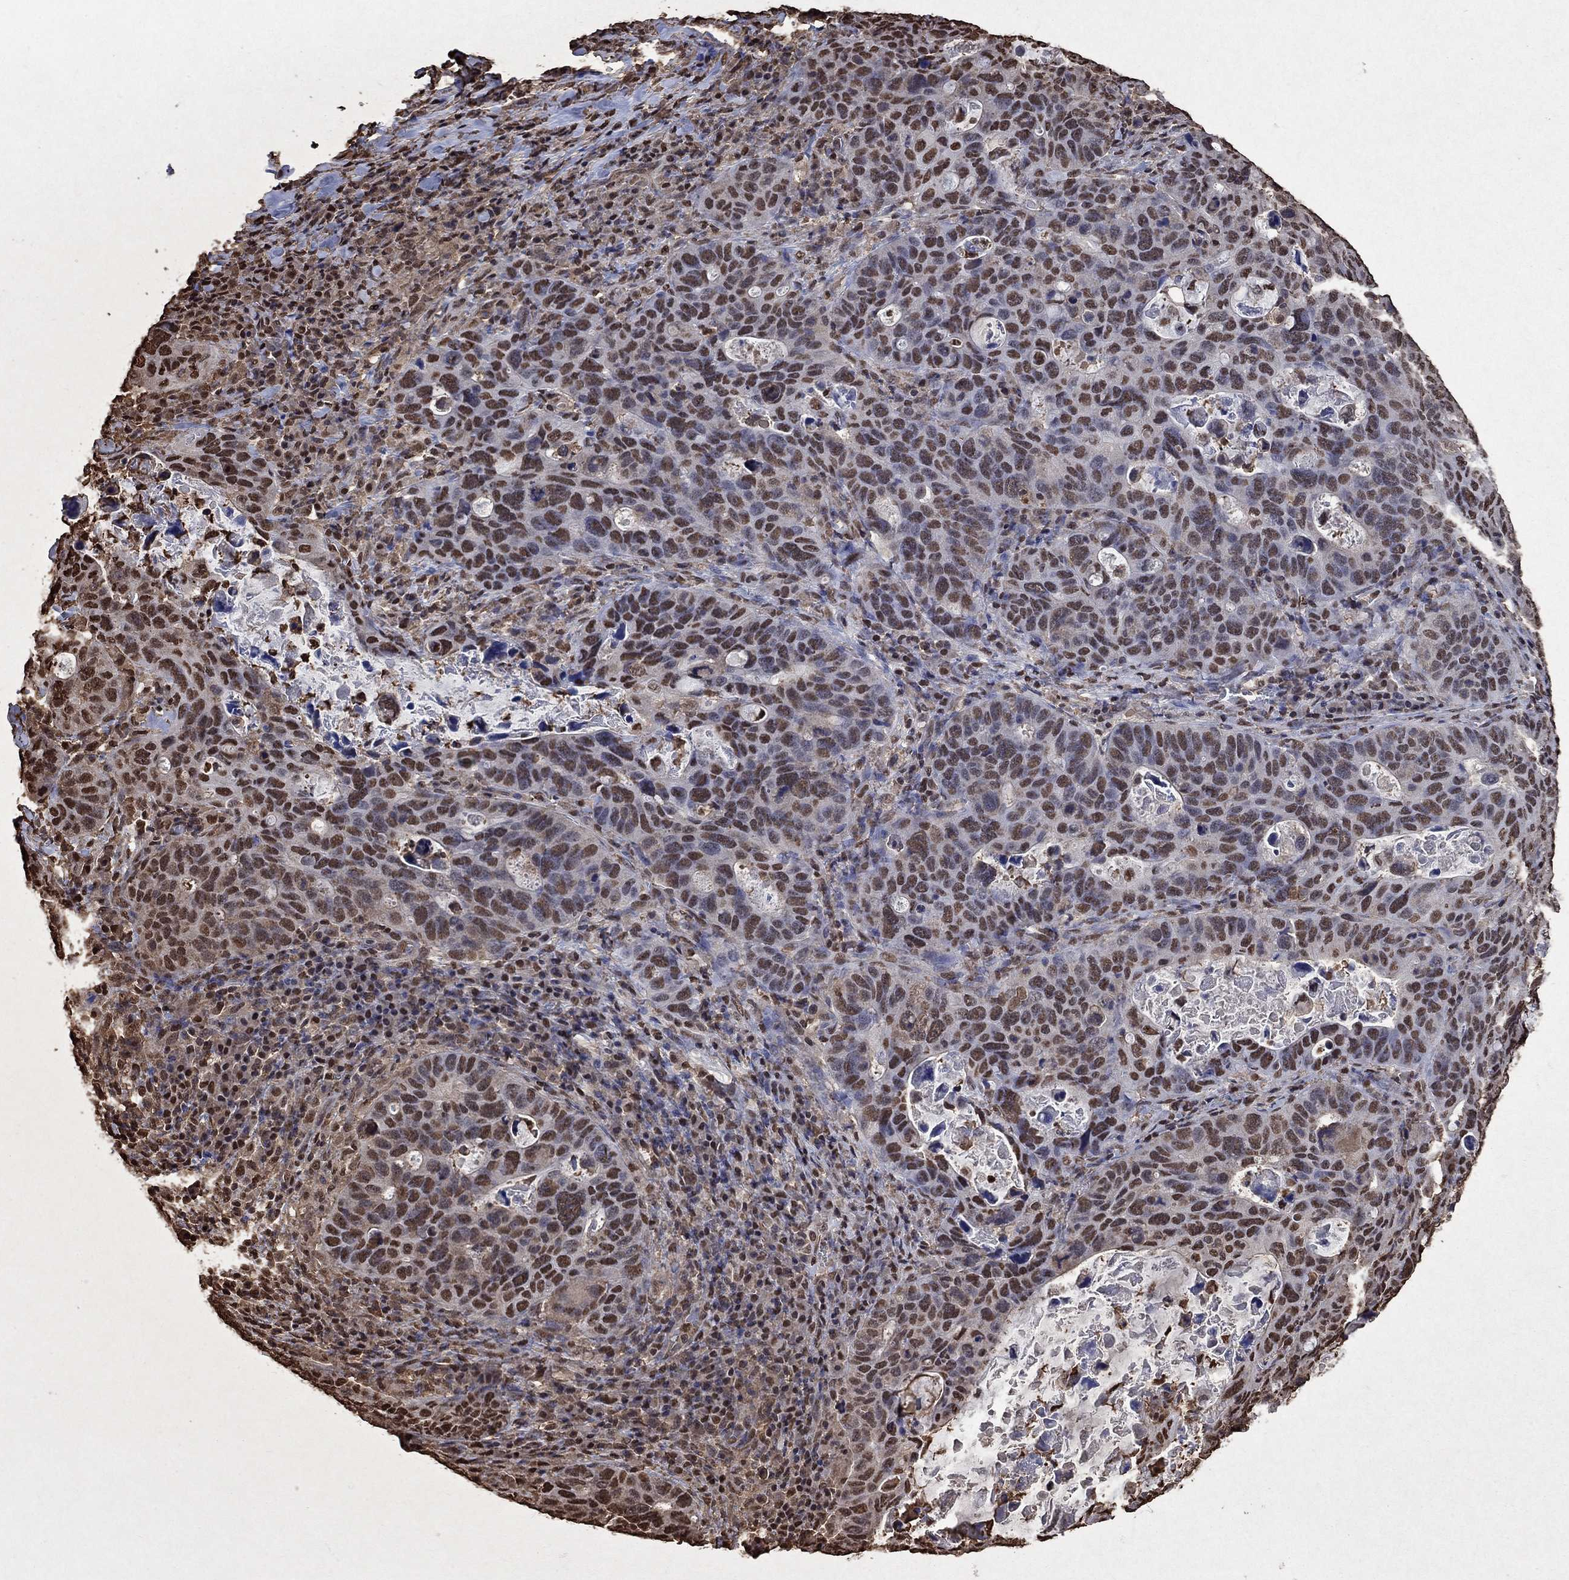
{"staining": {"intensity": "strong", "quantity": "25%-75%", "location": "nuclear"}, "tissue": "stomach cancer", "cell_type": "Tumor cells", "image_type": "cancer", "snomed": [{"axis": "morphology", "description": "Adenocarcinoma, NOS"}, {"axis": "topography", "description": "Stomach"}], "caption": "Strong nuclear expression for a protein is appreciated in approximately 25%-75% of tumor cells of stomach cancer using IHC.", "gene": "GAPDH", "patient": {"sex": "male", "age": 54}}